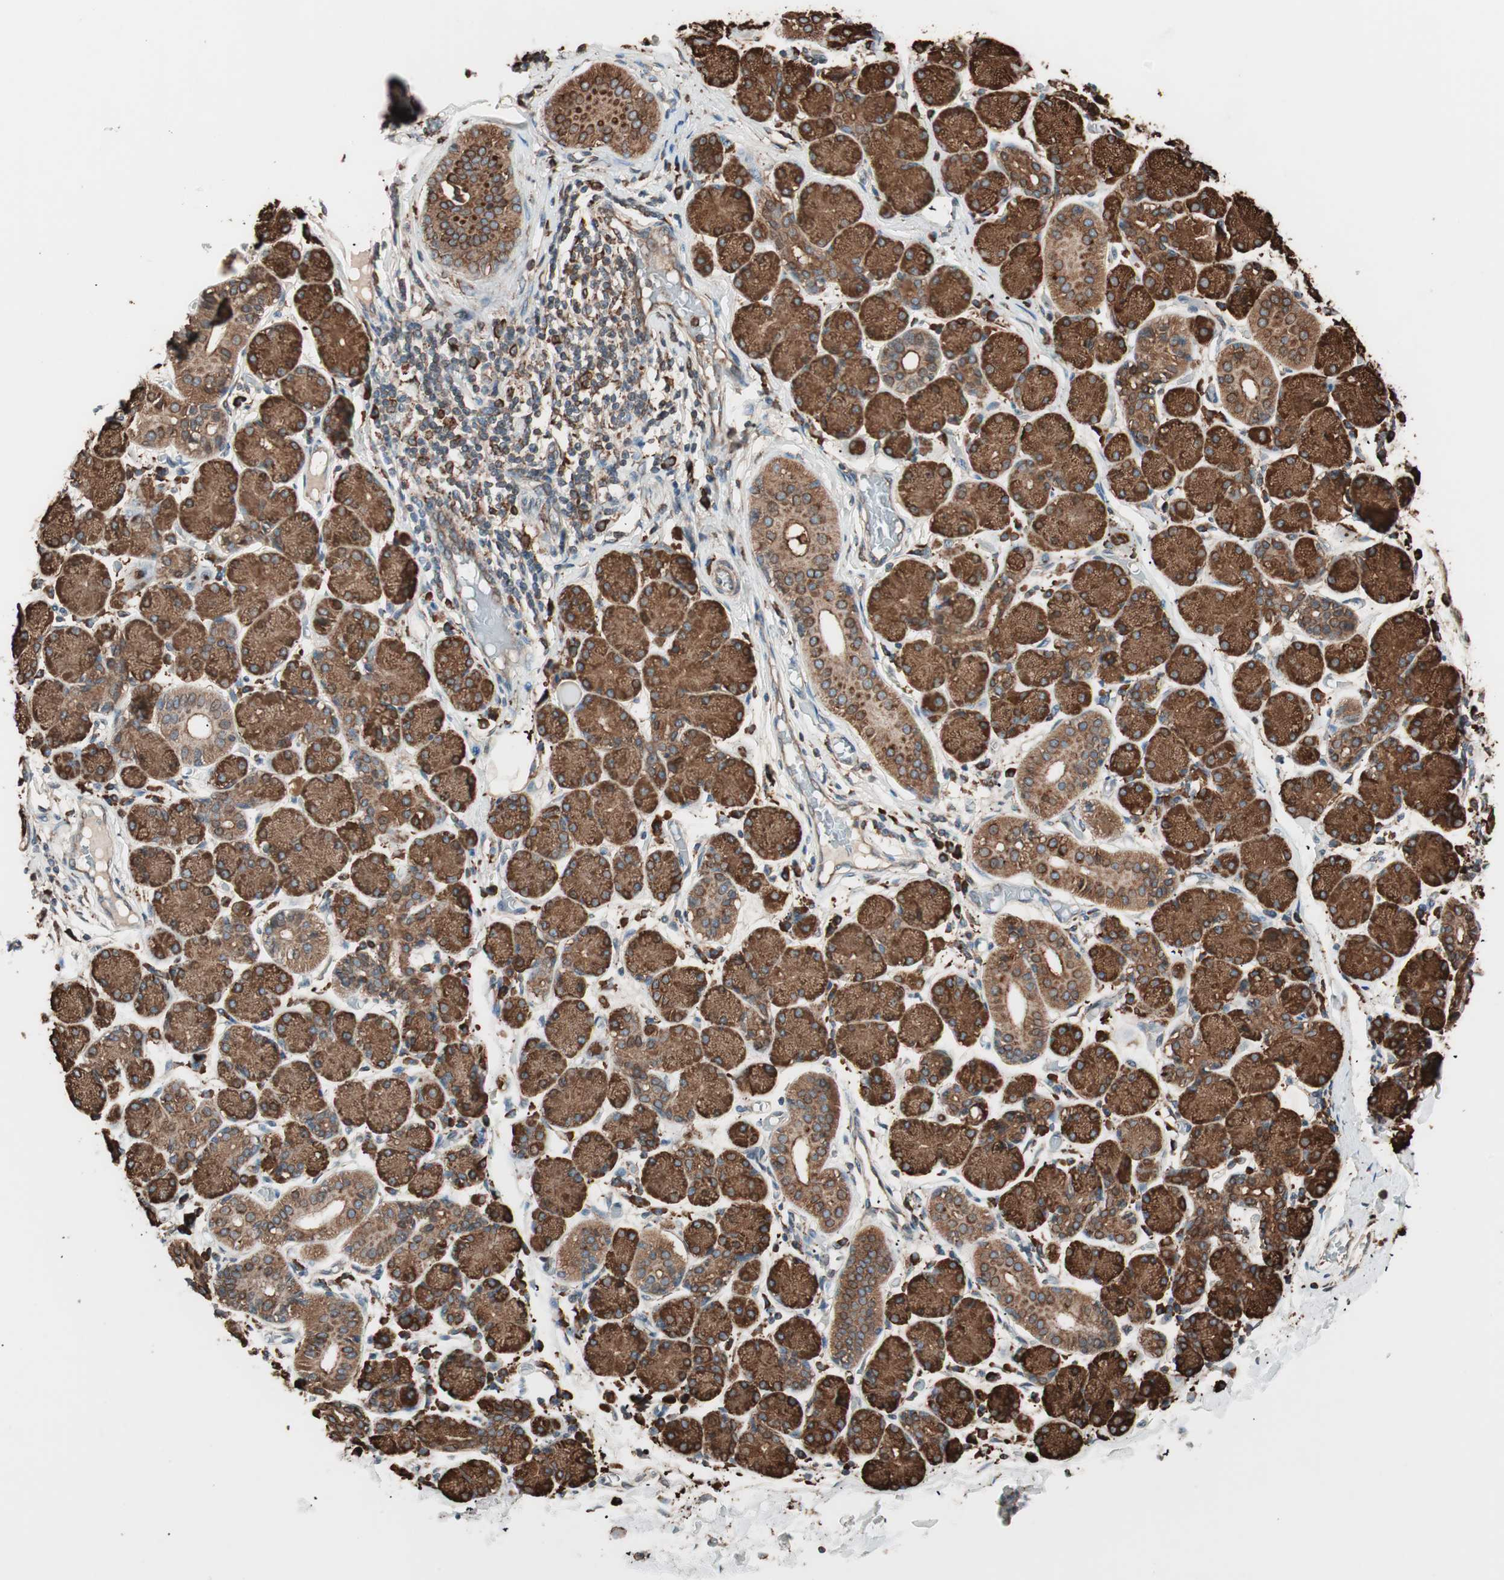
{"staining": {"intensity": "strong", "quantity": ">75%", "location": "cytoplasmic/membranous"}, "tissue": "salivary gland", "cell_type": "Glandular cells", "image_type": "normal", "snomed": [{"axis": "morphology", "description": "Normal tissue, NOS"}, {"axis": "topography", "description": "Salivary gland"}], "caption": "An image of salivary gland stained for a protein reveals strong cytoplasmic/membranous brown staining in glandular cells.", "gene": "VEGFA", "patient": {"sex": "female", "age": 24}}